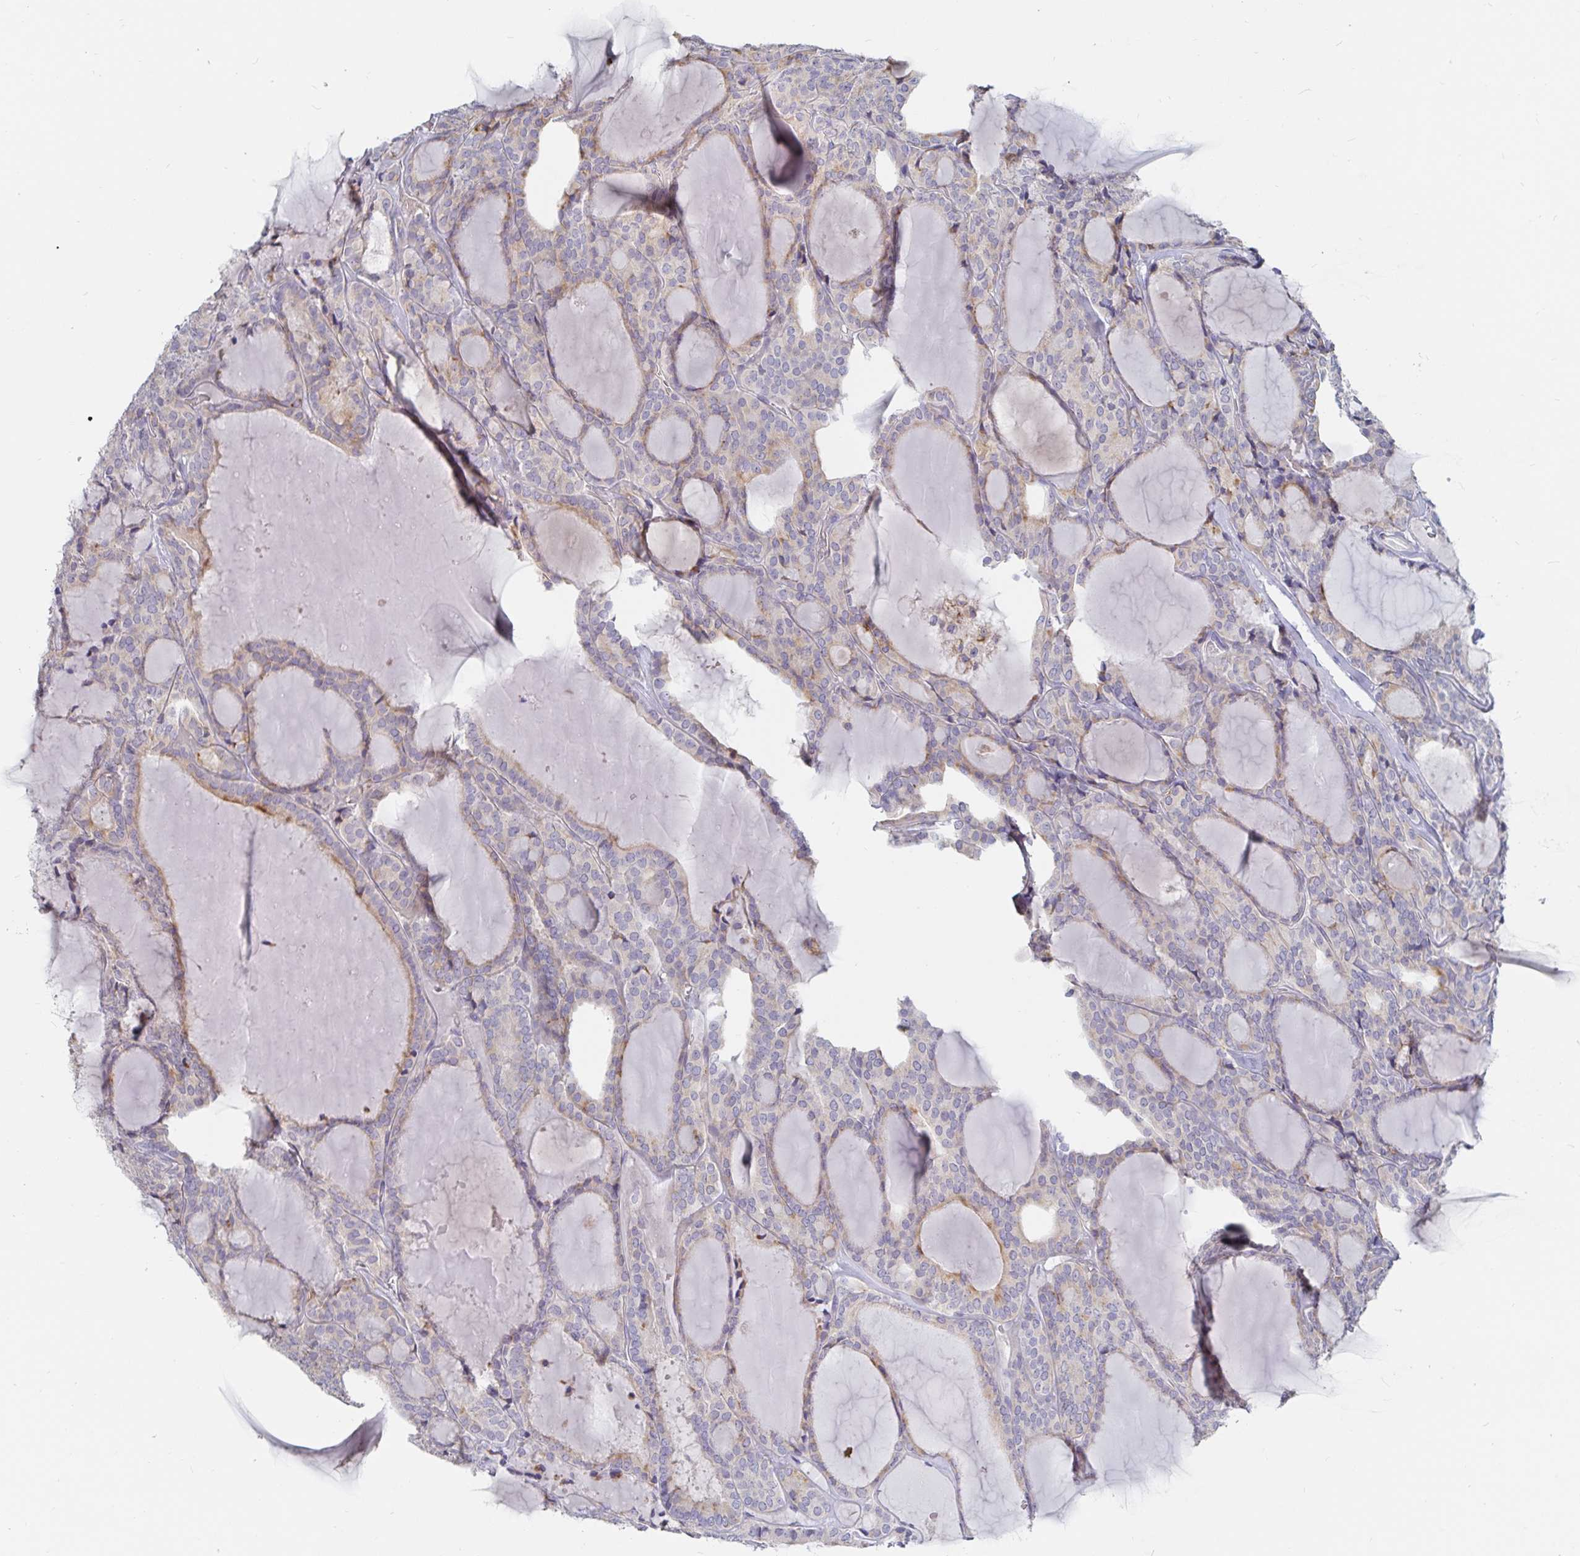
{"staining": {"intensity": "negative", "quantity": "none", "location": "none"}, "tissue": "thyroid cancer", "cell_type": "Tumor cells", "image_type": "cancer", "snomed": [{"axis": "morphology", "description": "Follicular adenoma carcinoma, NOS"}, {"axis": "topography", "description": "Thyroid gland"}], "caption": "High magnification brightfield microscopy of thyroid follicular adenoma carcinoma stained with DAB (brown) and counterstained with hematoxylin (blue): tumor cells show no significant staining.", "gene": "SPPL3", "patient": {"sex": "male", "age": 74}}